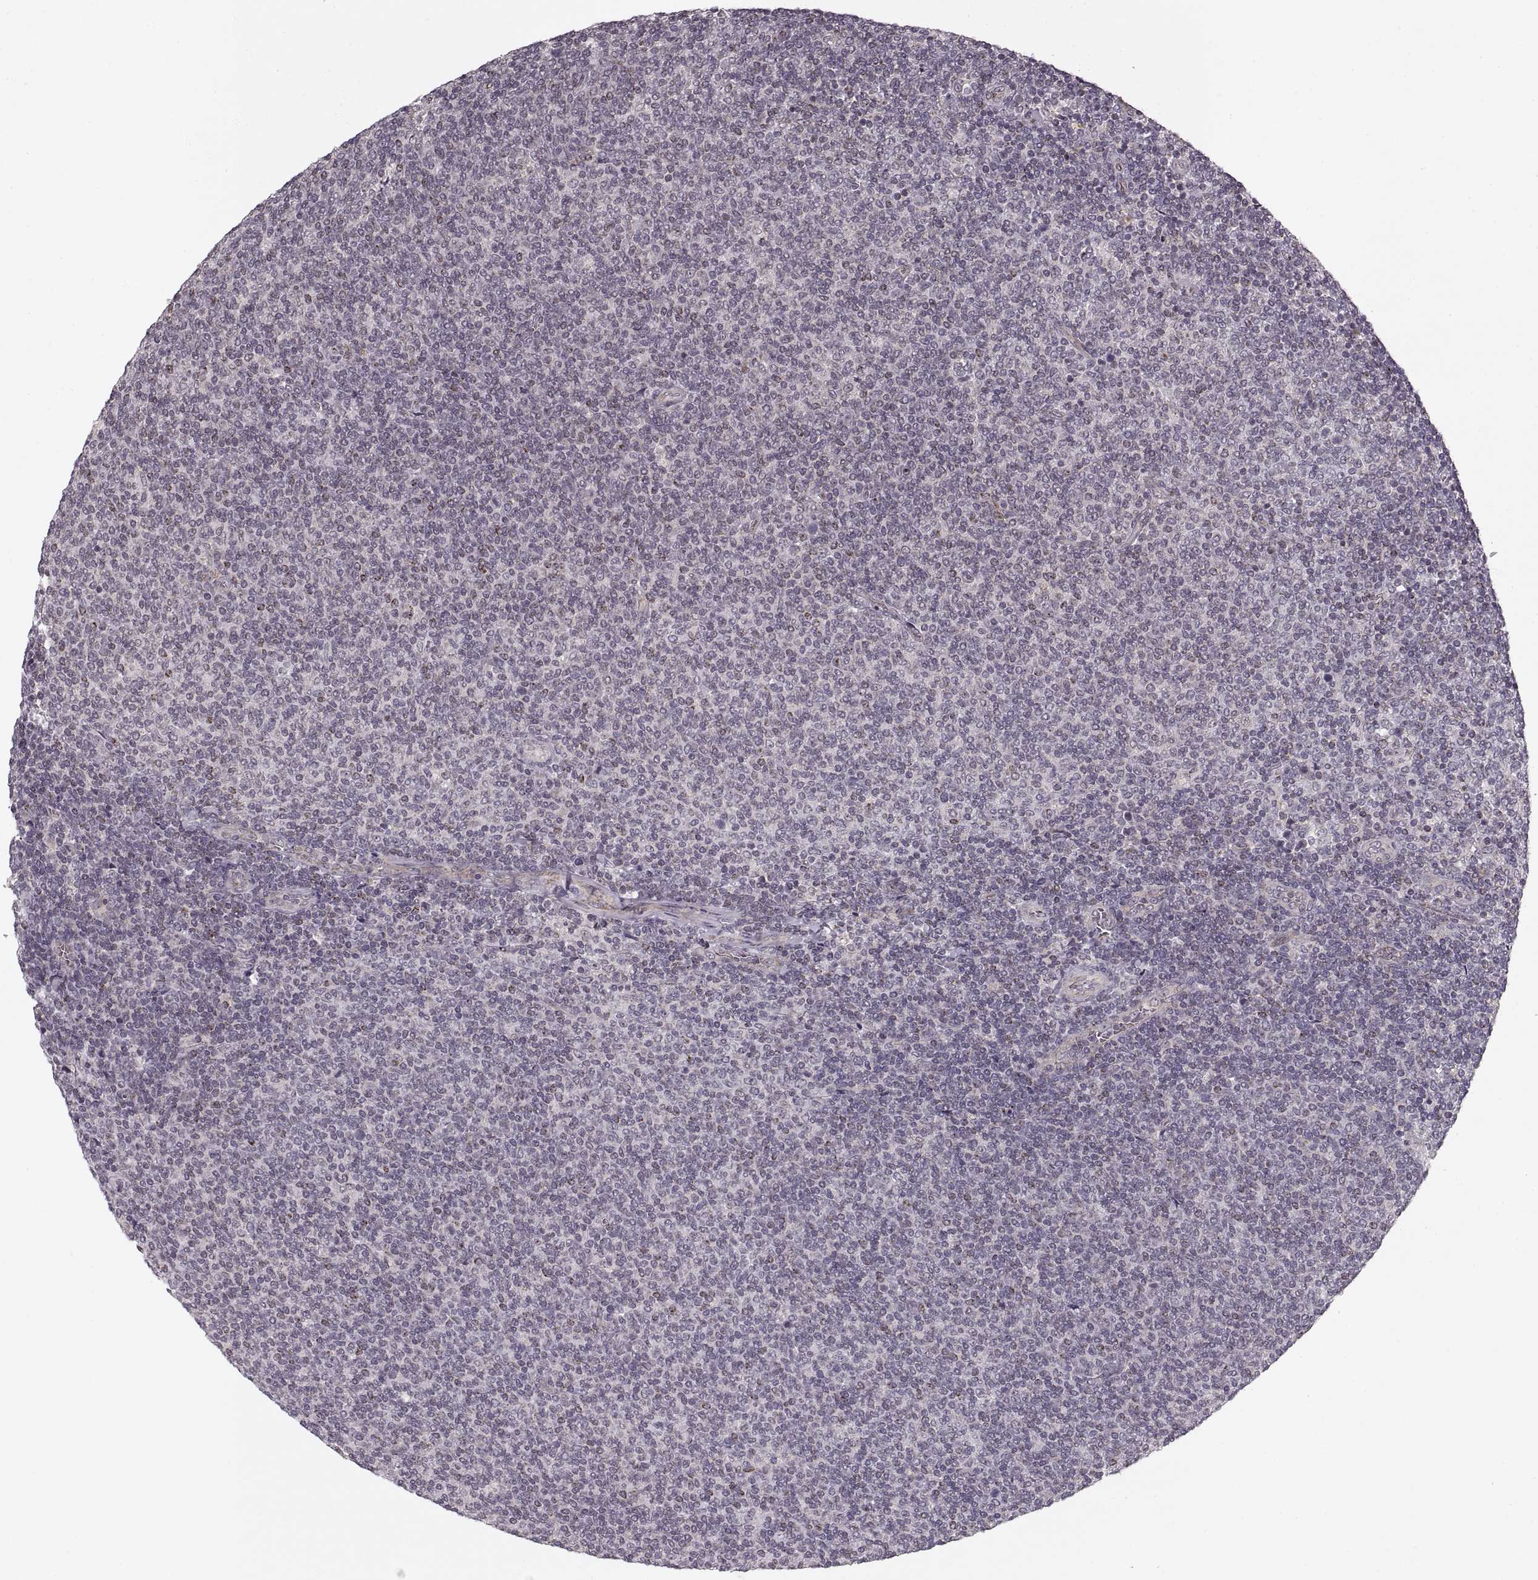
{"staining": {"intensity": "negative", "quantity": "none", "location": "none"}, "tissue": "lymphoma", "cell_type": "Tumor cells", "image_type": "cancer", "snomed": [{"axis": "morphology", "description": "Malignant lymphoma, non-Hodgkin's type, Low grade"}, {"axis": "topography", "description": "Lymph node"}], "caption": "The IHC image has no significant expression in tumor cells of malignant lymphoma, non-Hodgkin's type (low-grade) tissue.", "gene": "ASIC3", "patient": {"sex": "male", "age": 52}}